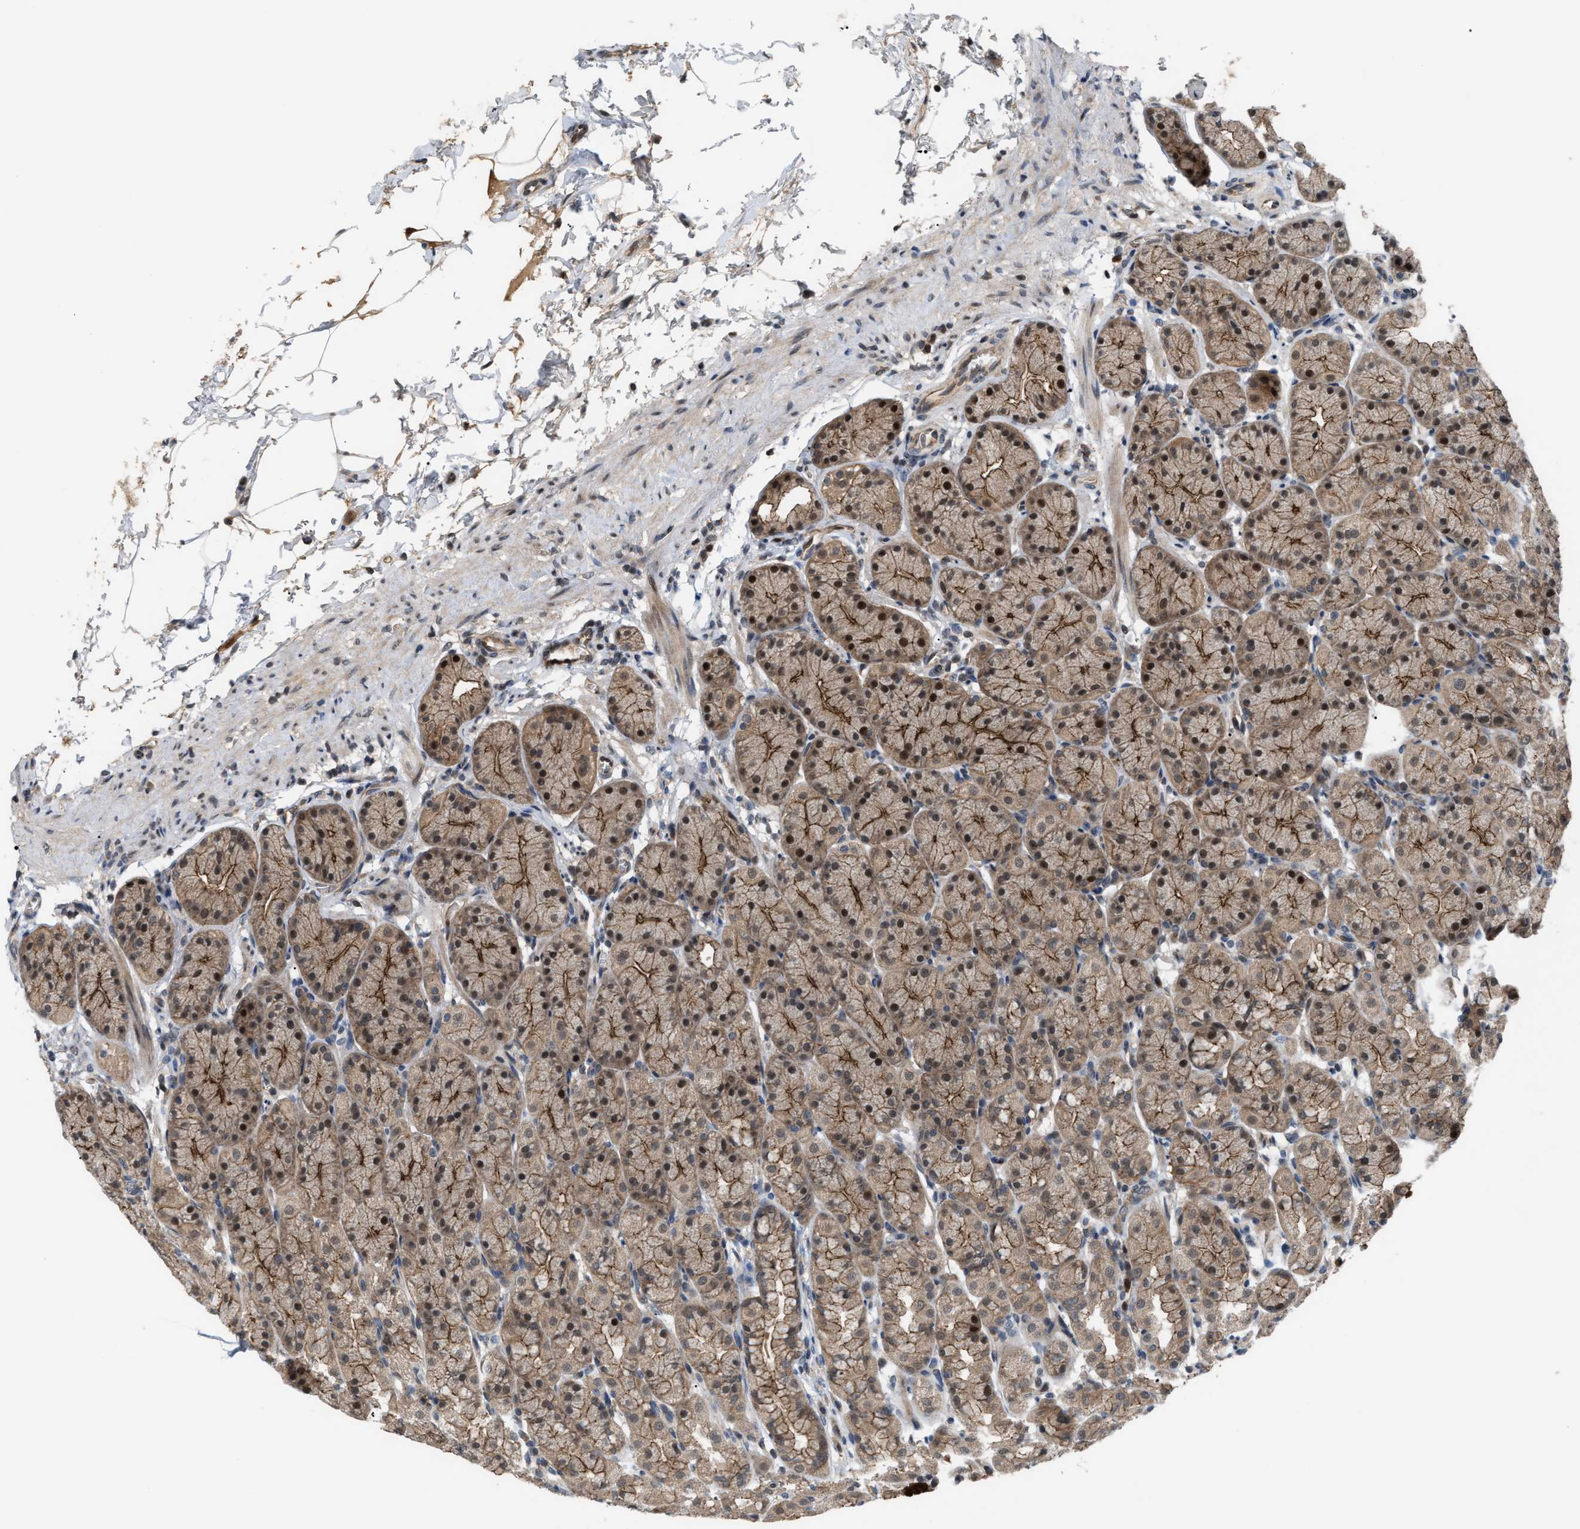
{"staining": {"intensity": "moderate", "quantity": ">75%", "location": "cytoplasmic/membranous,nuclear"}, "tissue": "stomach", "cell_type": "Glandular cells", "image_type": "normal", "snomed": [{"axis": "morphology", "description": "Normal tissue, NOS"}, {"axis": "topography", "description": "Stomach"}], "caption": "Stomach stained with DAB (3,3'-diaminobenzidine) IHC shows medium levels of moderate cytoplasmic/membranous,nuclear expression in about >75% of glandular cells. The staining was performed using DAB (3,3'-diaminobenzidine) to visualize the protein expression in brown, while the nuclei were stained in blue with hematoxylin (Magnification: 20x).", "gene": "RFFL", "patient": {"sex": "male", "age": 42}}